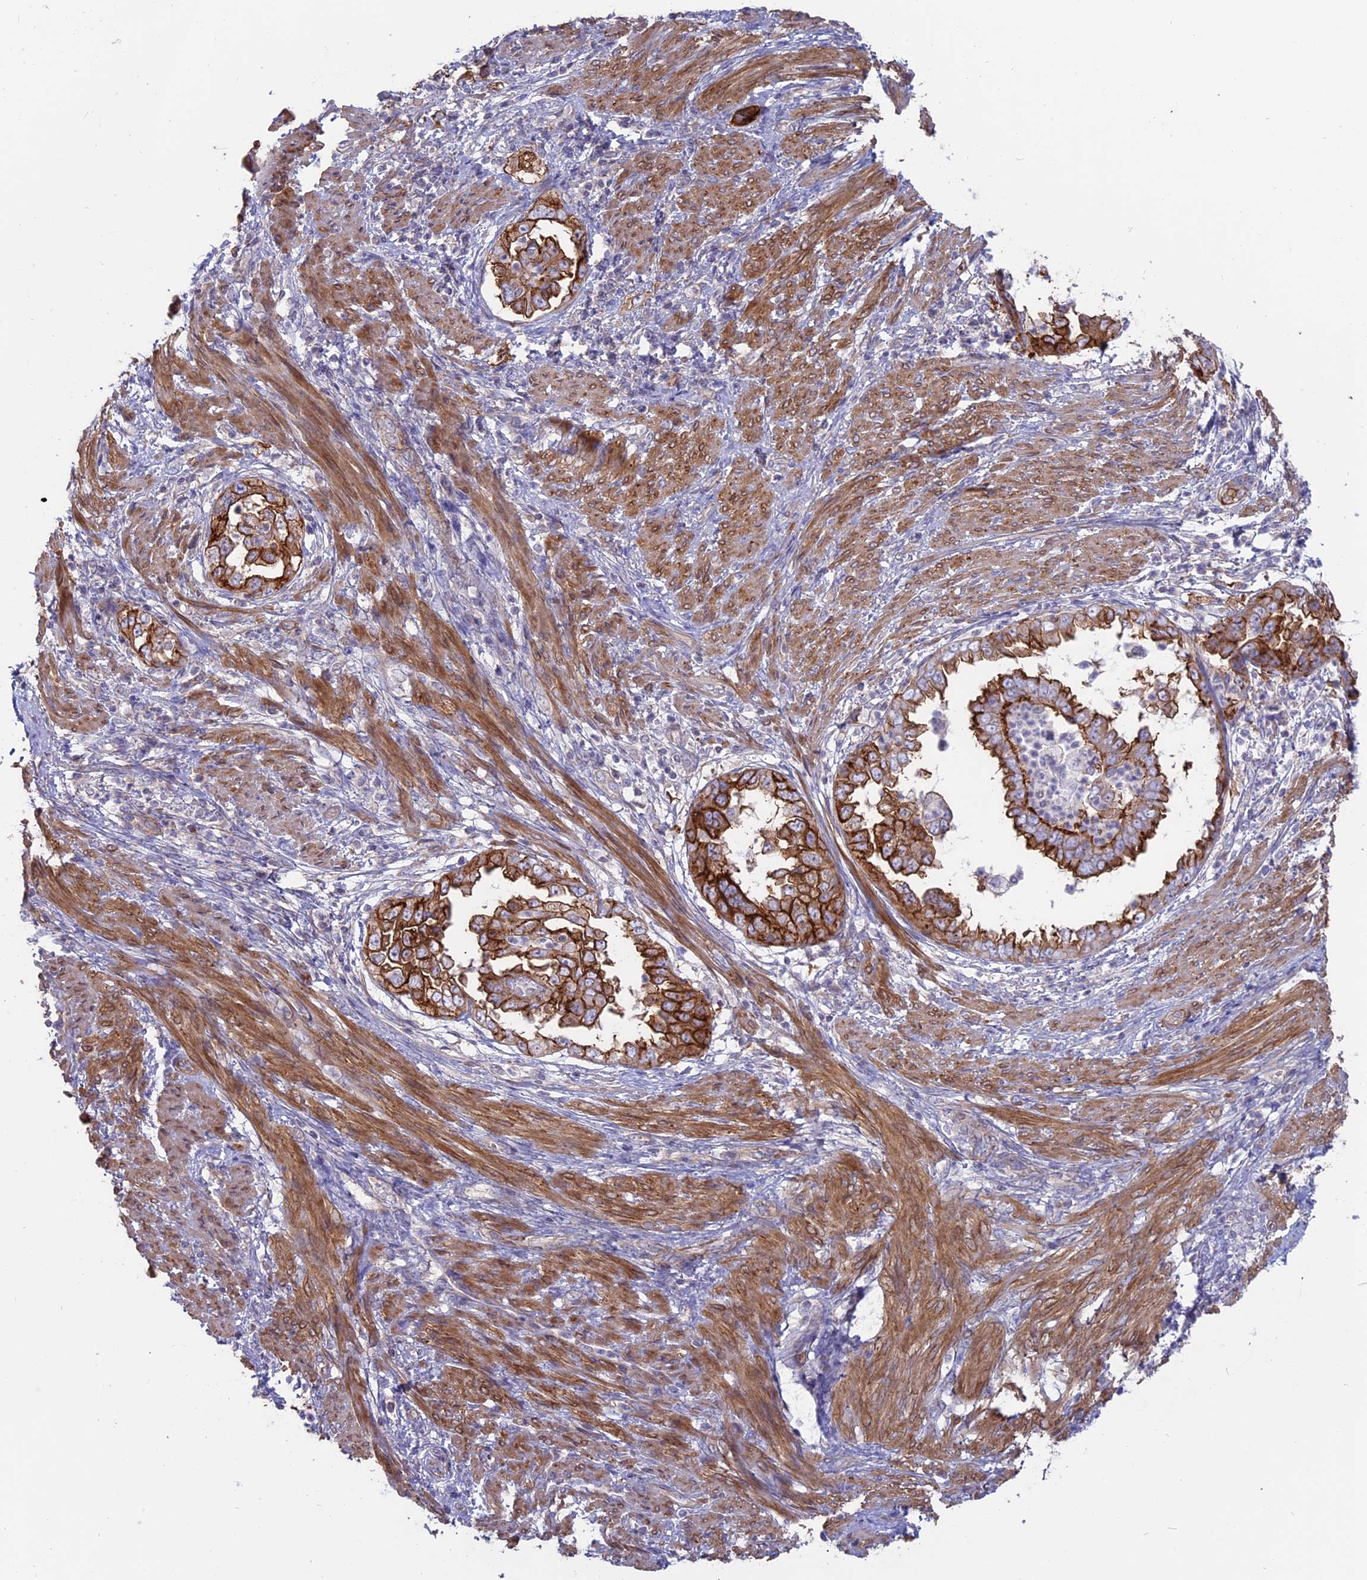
{"staining": {"intensity": "strong", "quantity": ">75%", "location": "cytoplasmic/membranous"}, "tissue": "endometrial cancer", "cell_type": "Tumor cells", "image_type": "cancer", "snomed": [{"axis": "morphology", "description": "Adenocarcinoma, NOS"}, {"axis": "topography", "description": "Endometrium"}], "caption": "This image shows IHC staining of human adenocarcinoma (endometrial), with high strong cytoplasmic/membranous positivity in about >75% of tumor cells.", "gene": "MYO5B", "patient": {"sex": "female", "age": 85}}